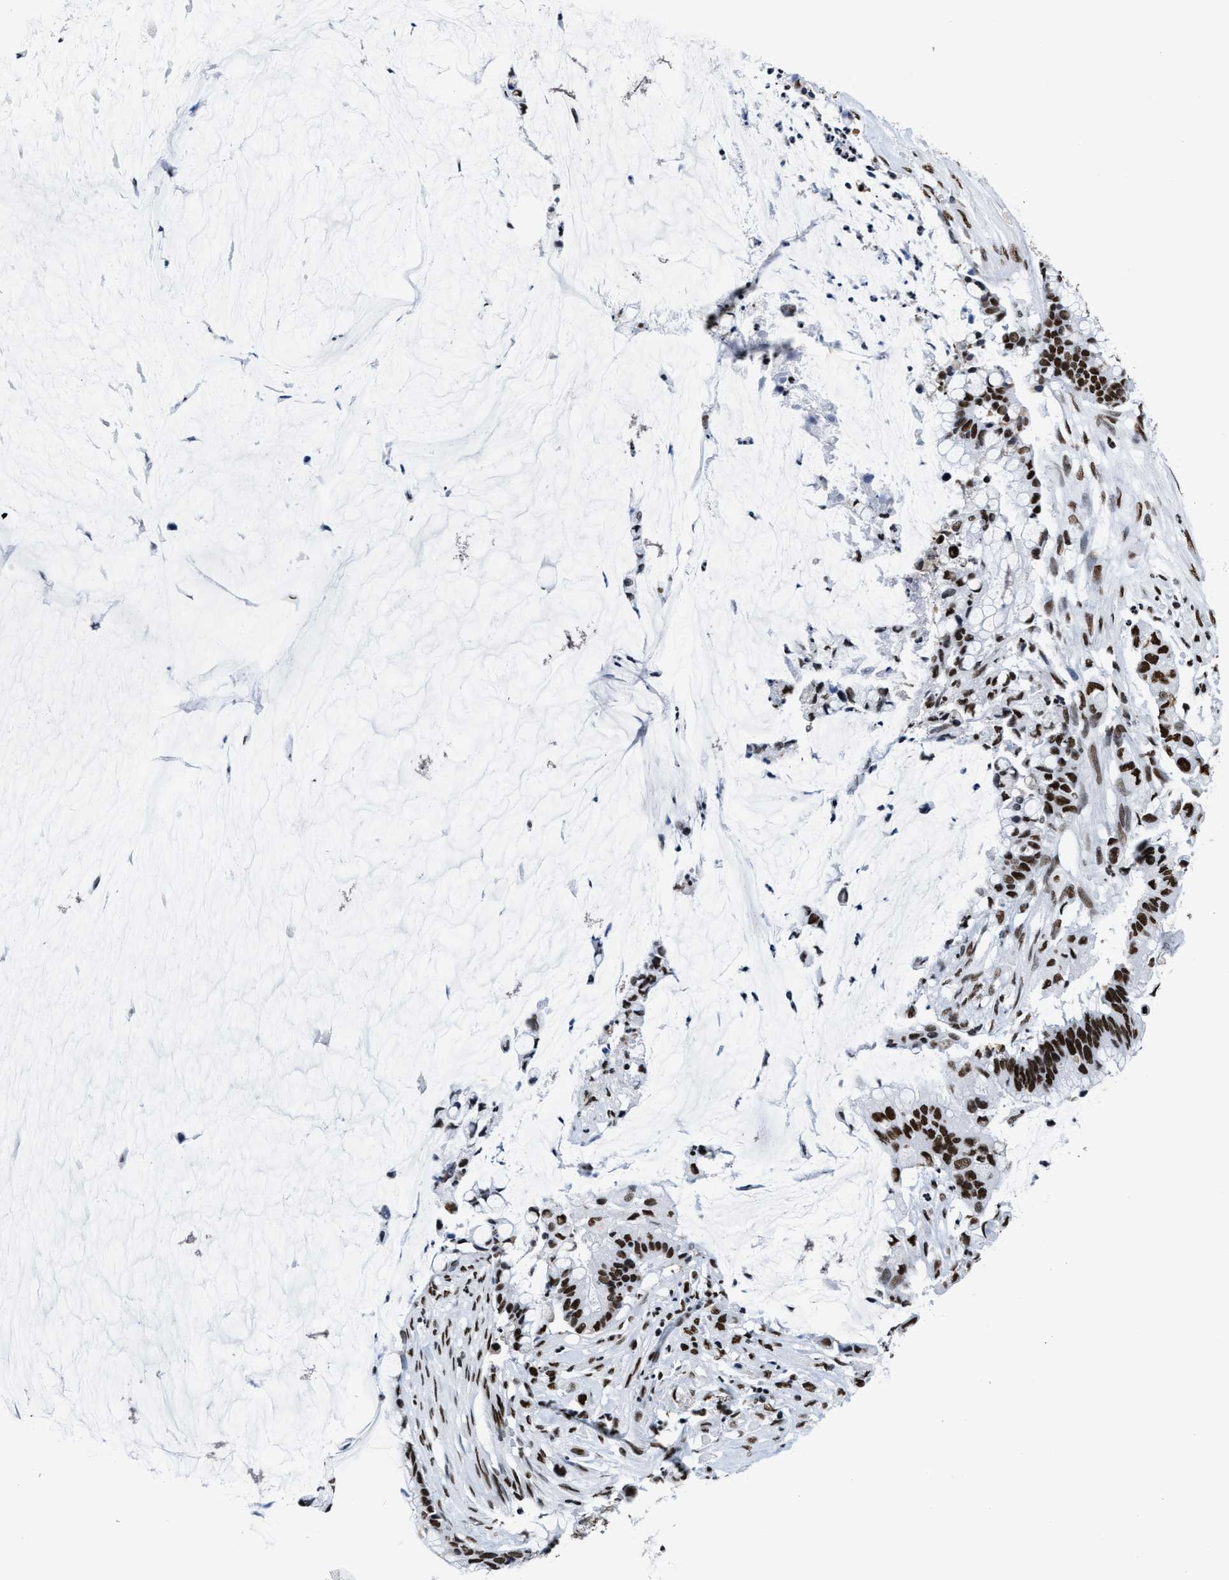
{"staining": {"intensity": "strong", "quantity": ">75%", "location": "nuclear"}, "tissue": "pancreatic cancer", "cell_type": "Tumor cells", "image_type": "cancer", "snomed": [{"axis": "morphology", "description": "Adenocarcinoma, NOS"}, {"axis": "topography", "description": "Pancreas"}], "caption": "Pancreatic adenocarcinoma was stained to show a protein in brown. There is high levels of strong nuclear expression in about >75% of tumor cells.", "gene": "SMARCC2", "patient": {"sex": "male", "age": 41}}